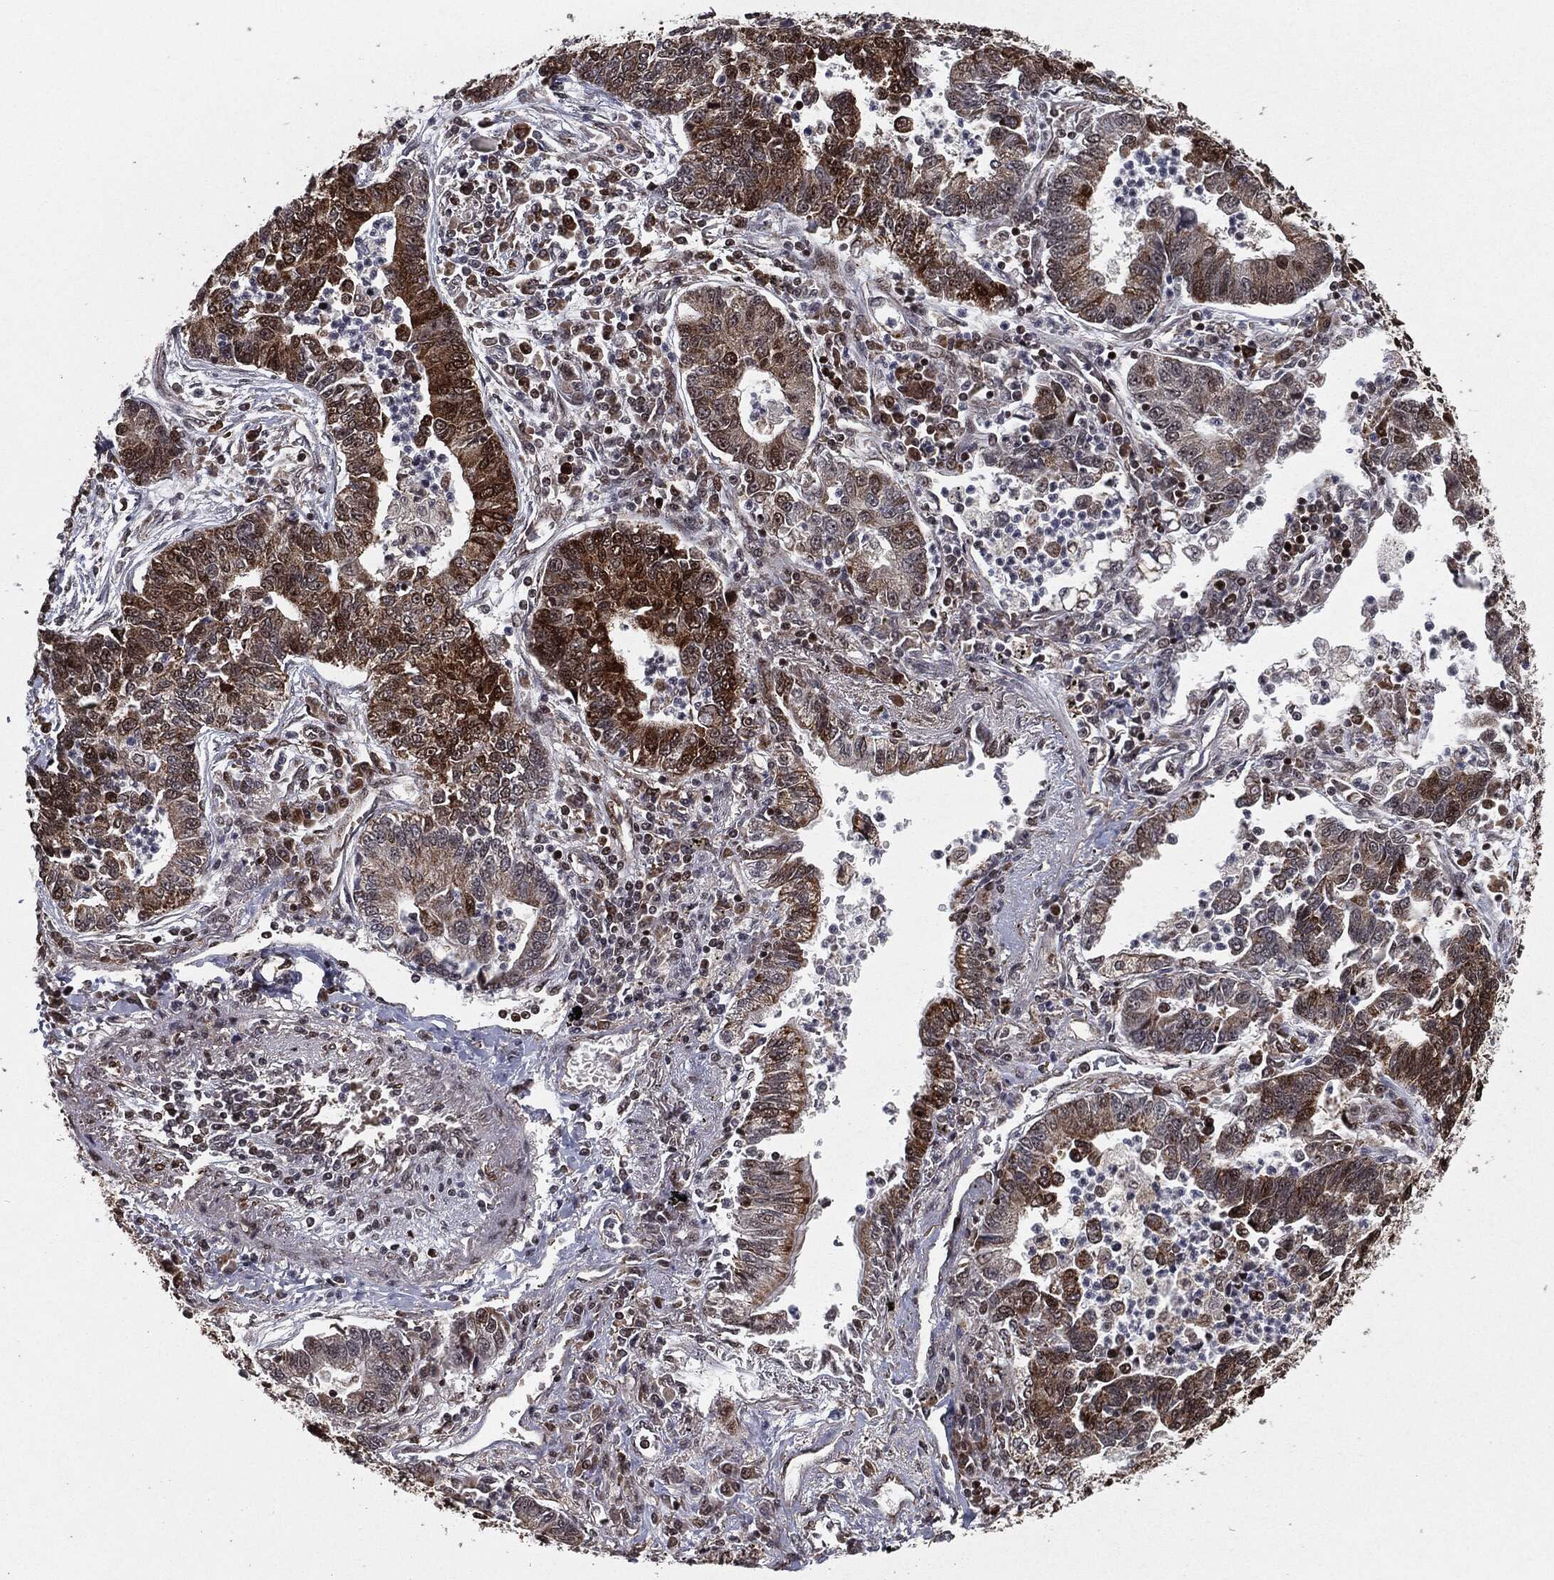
{"staining": {"intensity": "strong", "quantity": "<25%", "location": "cytoplasmic/membranous"}, "tissue": "lung cancer", "cell_type": "Tumor cells", "image_type": "cancer", "snomed": [{"axis": "morphology", "description": "Adenocarcinoma, NOS"}, {"axis": "topography", "description": "Lung"}], "caption": "Human lung cancer stained for a protein (brown) exhibits strong cytoplasmic/membranous positive expression in approximately <25% of tumor cells.", "gene": "CHCHD2", "patient": {"sex": "female", "age": 57}}